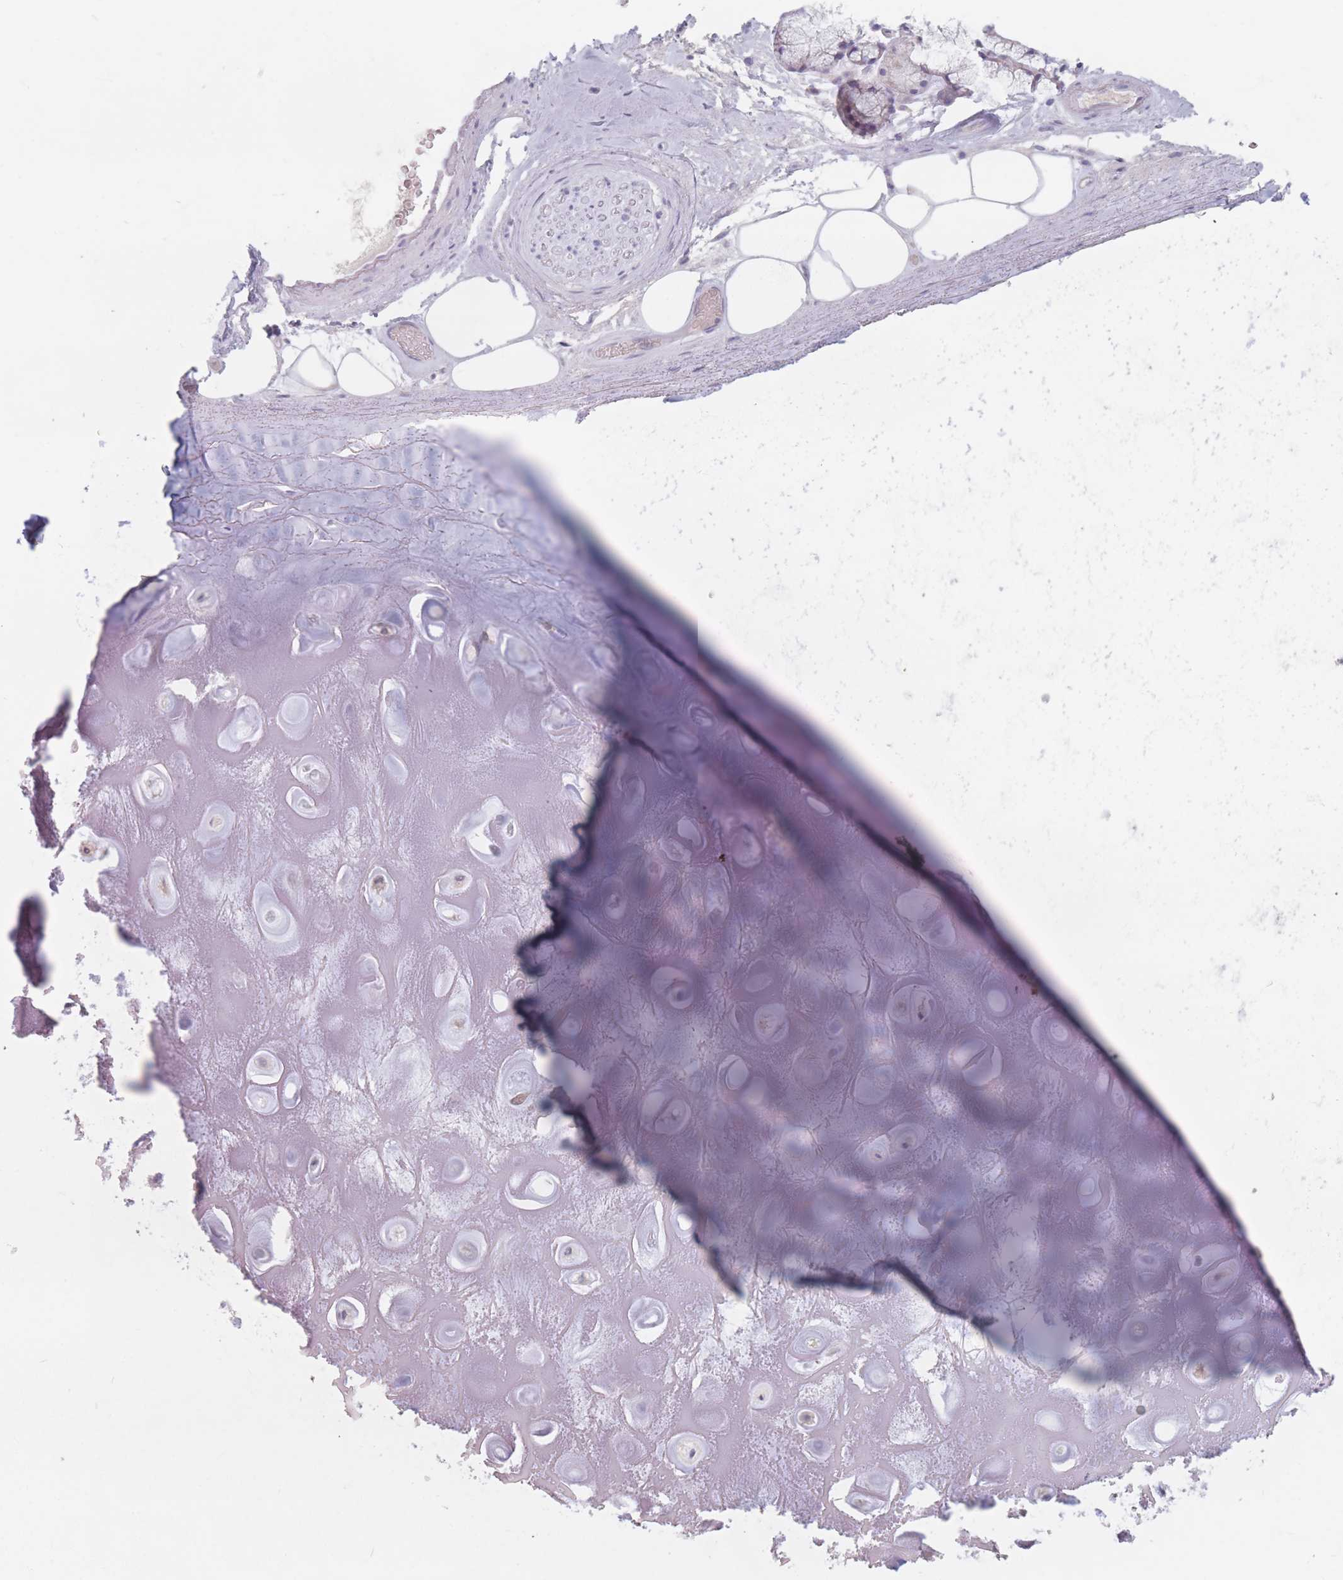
{"staining": {"intensity": "negative", "quantity": "none", "location": "none"}, "tissue": "adipose tissue", "cell_type": "Adipocytes", "image_type": "normal", "snomed": [{"axis": "morphology", "description": "Normal tissue, NOS"}, {"axis": "topography", "description": "Cartilage tissue"}], "caption": "Protein analysis of normal adipose tissue reveals no significant positivity in adipocytes.", "gene": "PIGM", "patient": {"sex": "male", "age": 81}}